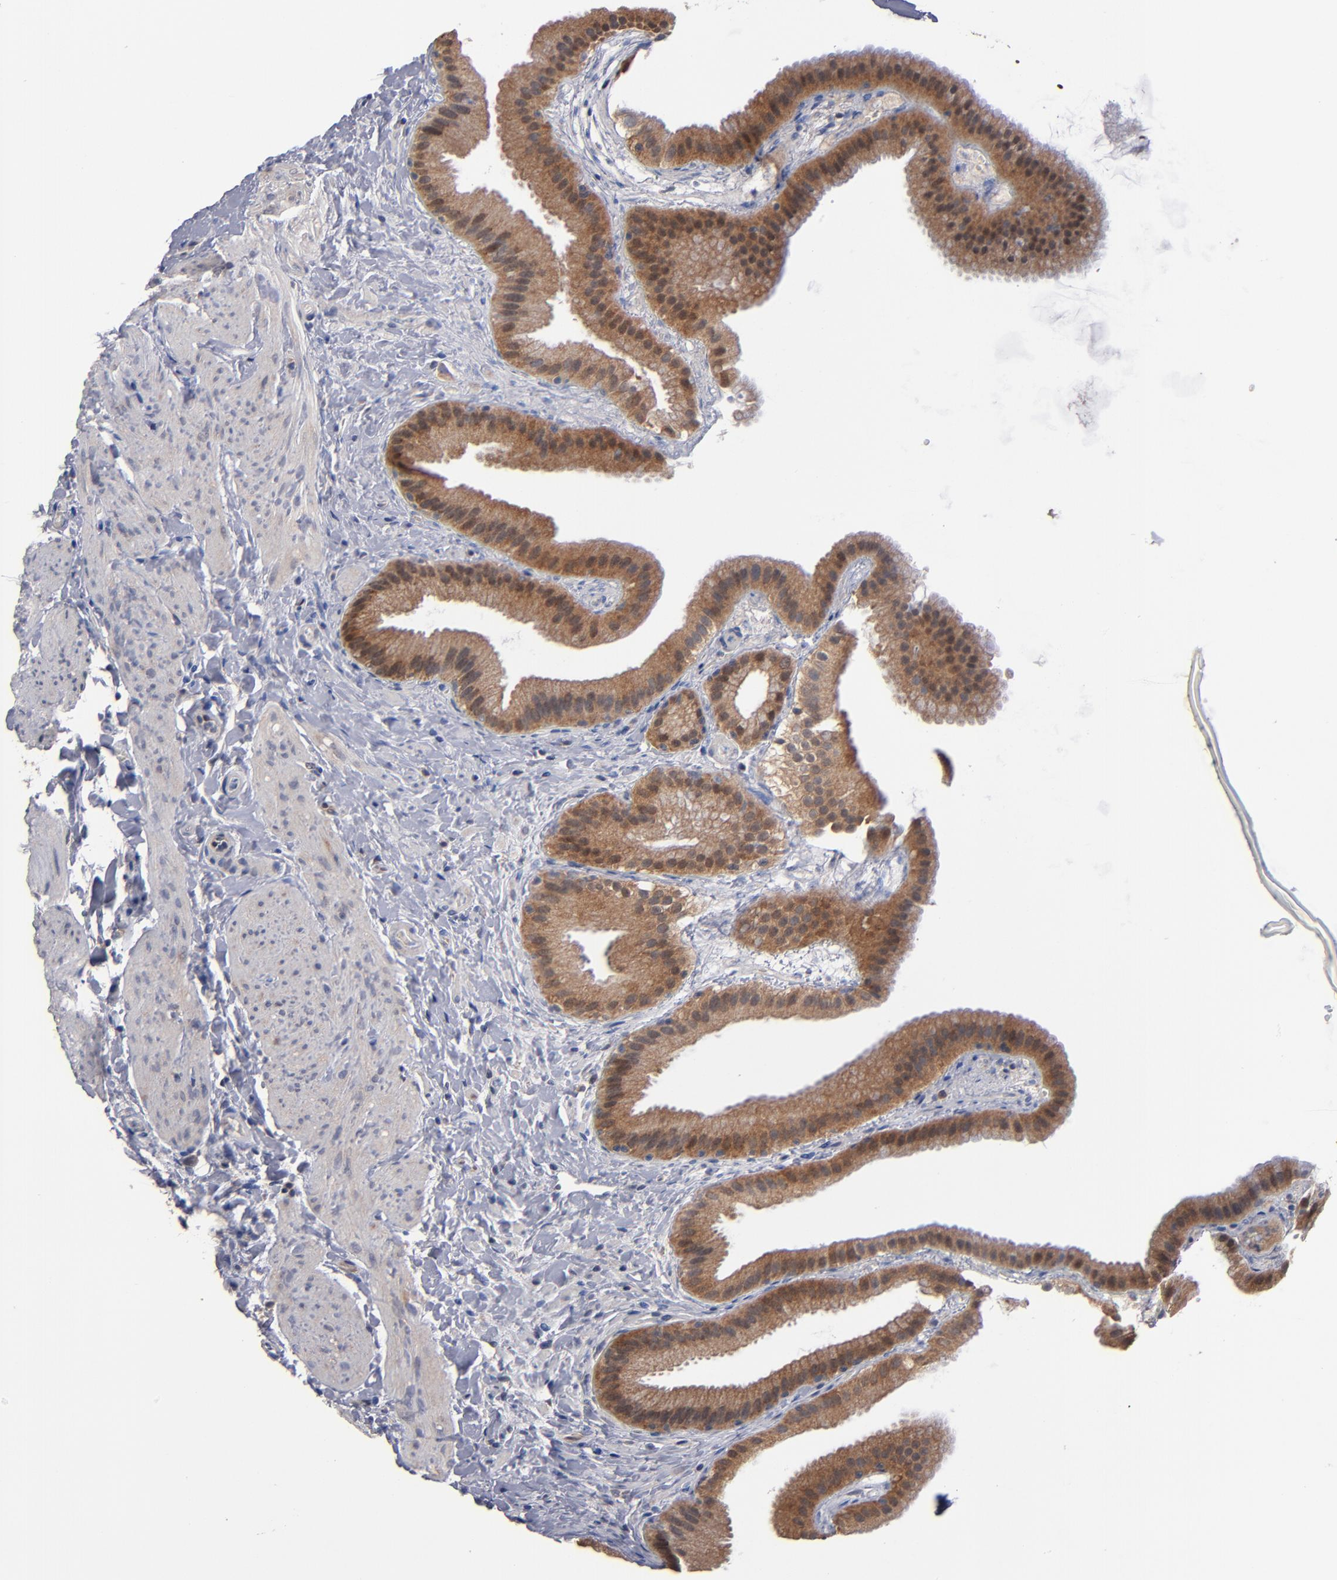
{"staining": {"intensity": "strong", "quantity": ">75%", "location": "cytoplasmic/membranous"}, "tissue": "gallbladder", "cell_type": "Glandular cells", "image_type": "normal", "snomed": [{"axis": "morphology", "description": "Normal tissue, NOS"}, {"axis": "topography", "description": "Gallbladder"}], "caption": "A brown stain highlights strong cytoplasmic/membranous positivity of a protein in glandular cells of benign human gallbladder.", "gene": "ALG13", "patient": {"sex": "female", "age": 63}}